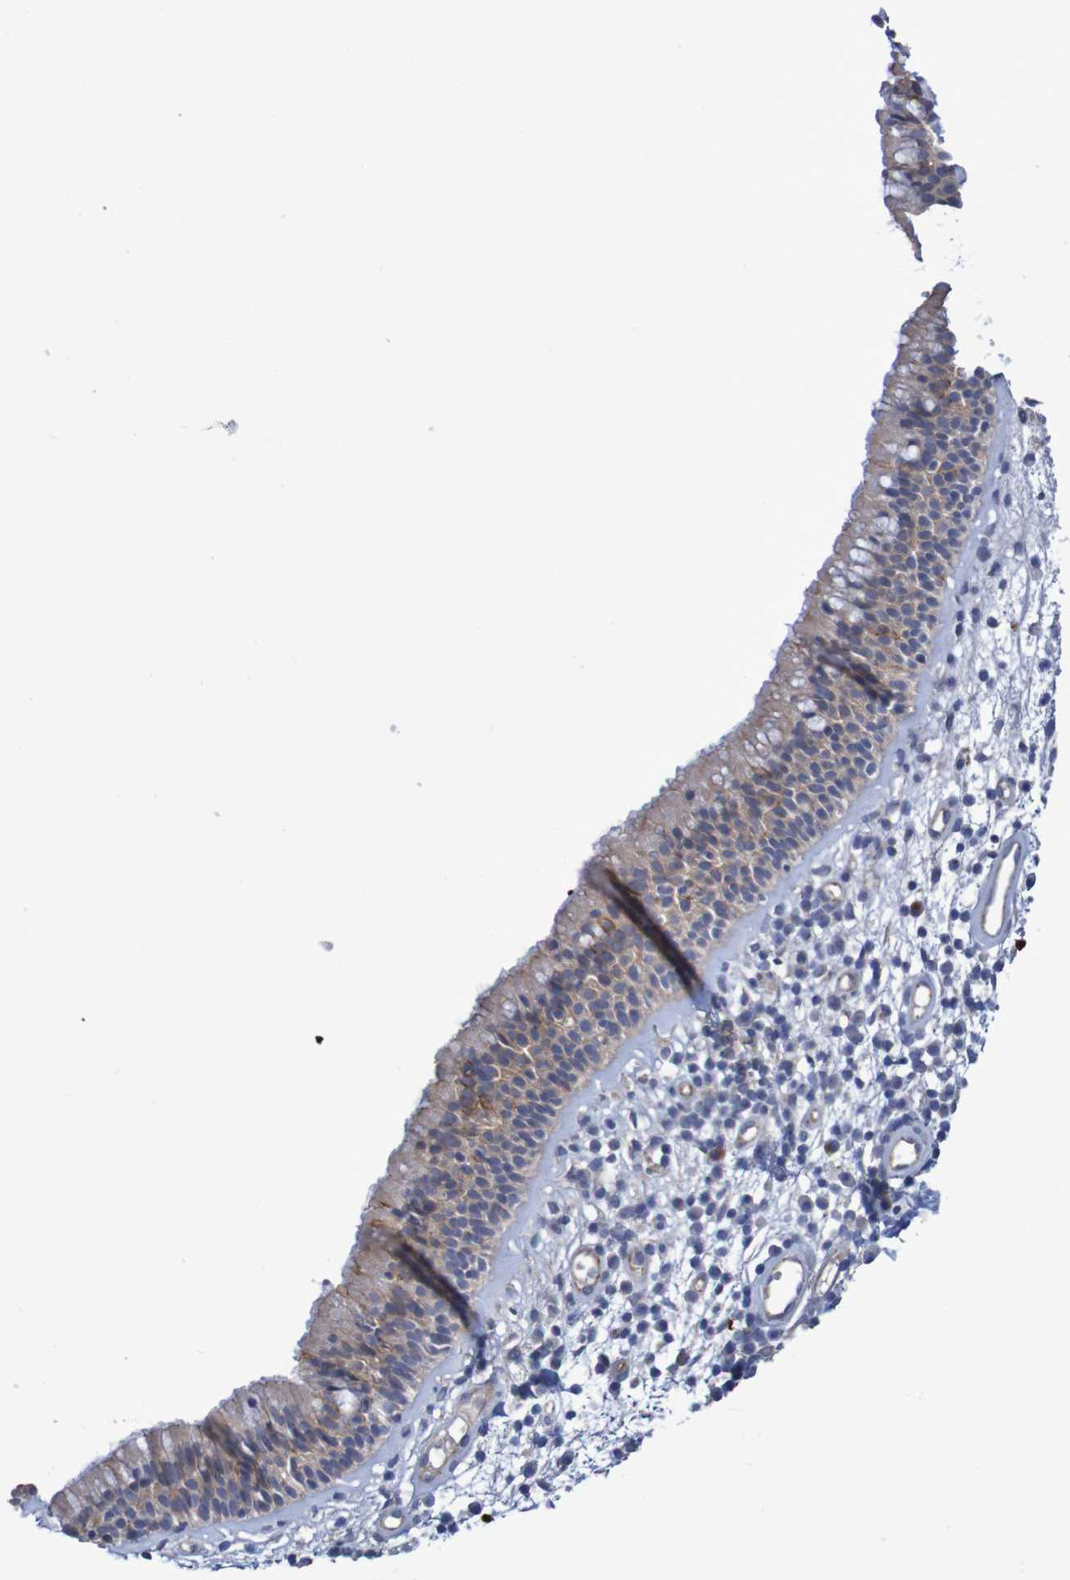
{"staining": {"intensity": "weak", "quantity": "25%-75%", "location": "cytoplasmic/membranous"}, "tissue": "nasopharynx", "cell_type": "Respiratory epithelial cells", "image_type": "normal", "snomed": [{"axis": "morphology", "description": "Normal tissue, NOS"}, {"axis": "morphology", "description": "Inflammation, NOS"}, {"axis": "topography", "description": "Nasopharynx"}], "caption": "Respiratory epithelial cells display weak cytoplasmic/membranous positivity in approximately 25%-75% of cells in unremarkable nasopharynx. The staining was performed using DAB, with brown indicating positive protein expression. Nuclei are stained blue with hematoxylin.", "gene": "NECTIN2", "patient": {"sex": "male", "age": 48}}